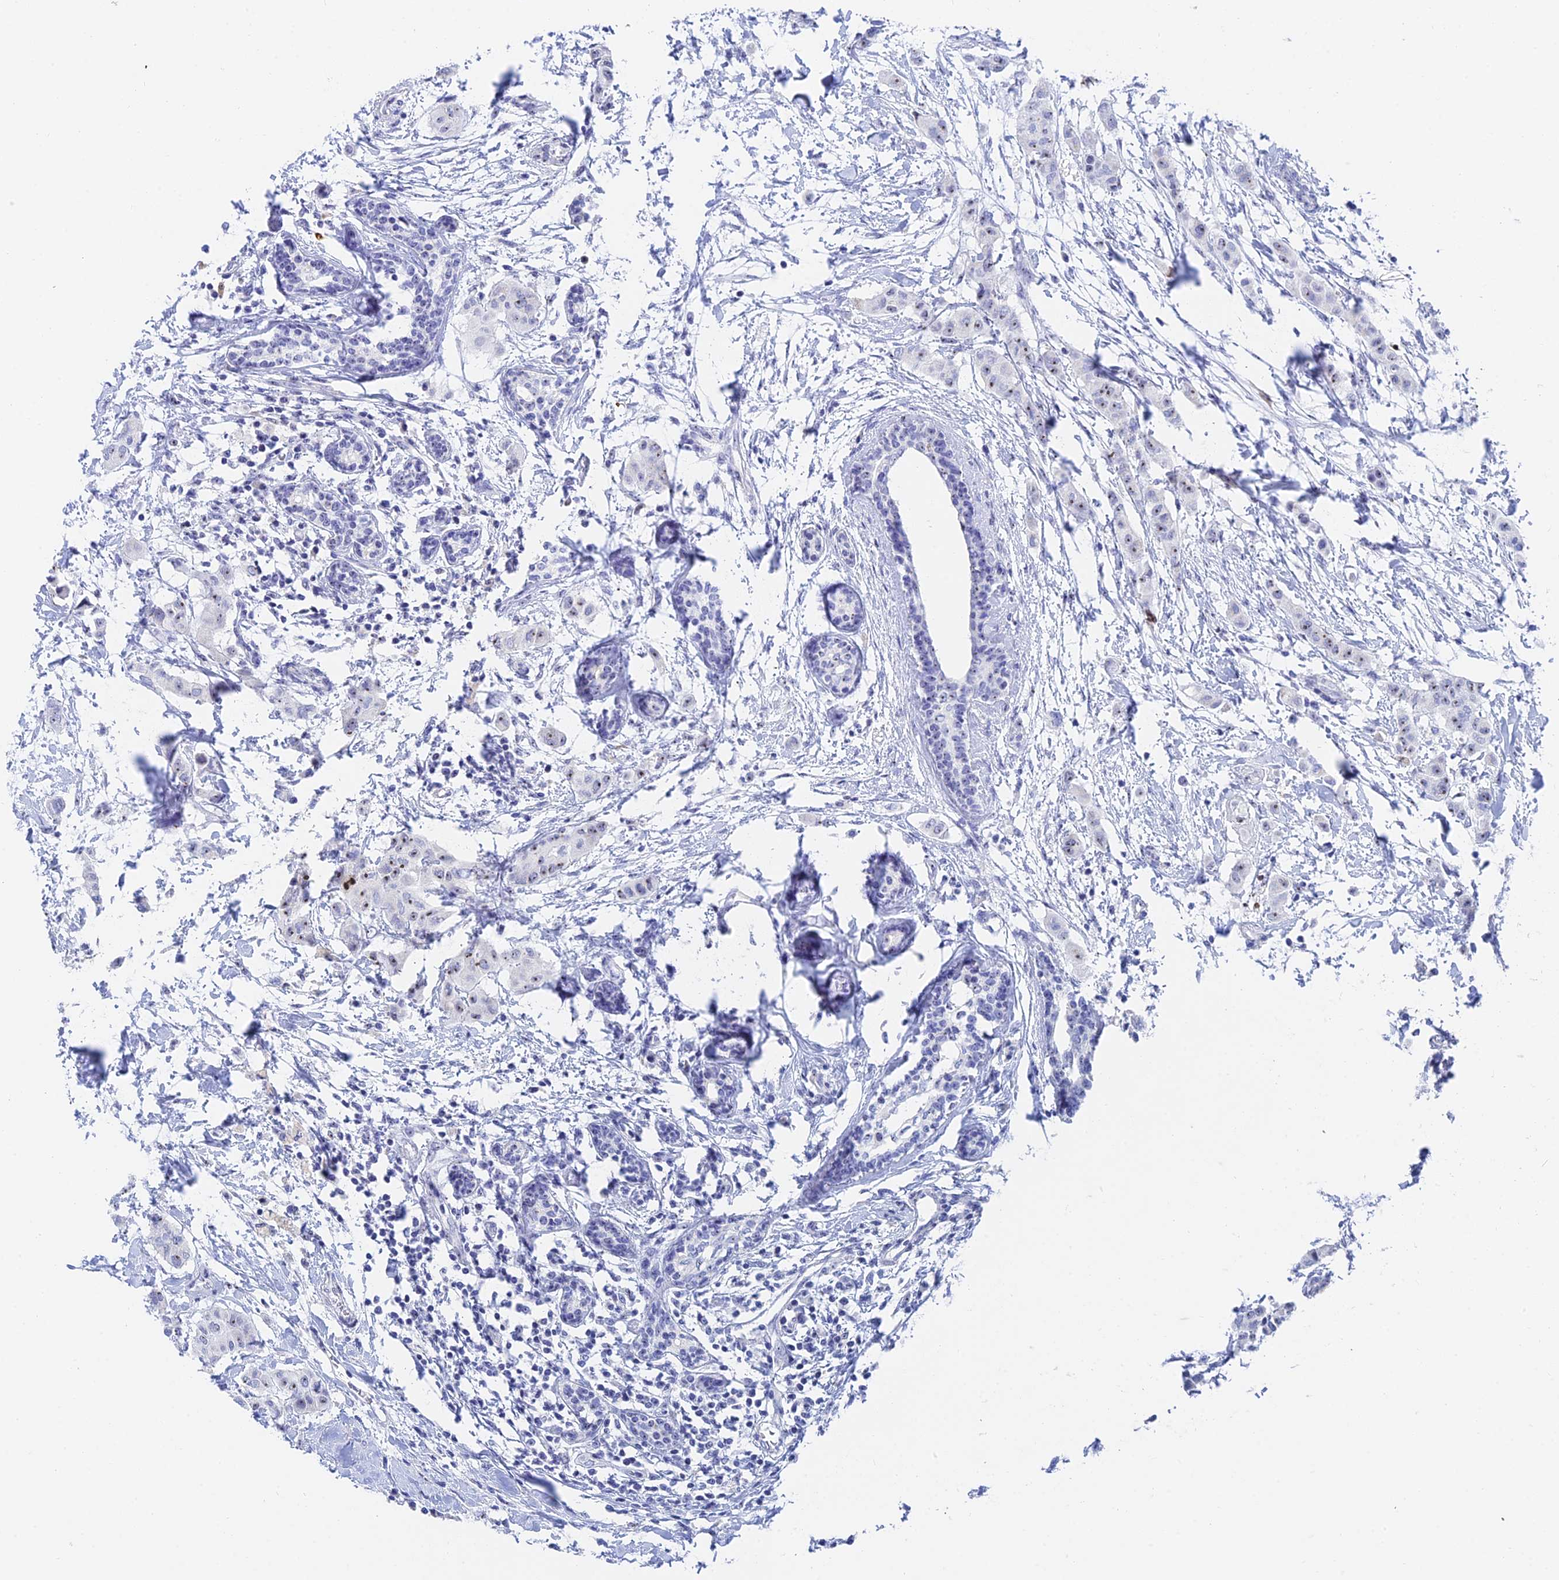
{"staining": {"intensity": "moderate", "quantity": "25%-75%", "location": "nuclear"}, "tissue": "breast cancer", "cell_type": "Tumor cells", "image_type": "cancer", "snomed": [{"axis": "morphology", "description": "Duct carcinoma"}, {"axis": "topography", "description": "Breast"}], "caption": "Breast cancer (infiltrating ductal carcinoma) tissue exhibits moderate nuclear staining in approximately 25%-75% of tumor cells Immunohistochemistry (ihc) stains the protein of interest in brown and the nuclei are stained blue.", "gene": "RSL1D1", "patient": {"sex": "female", "age": 40}}